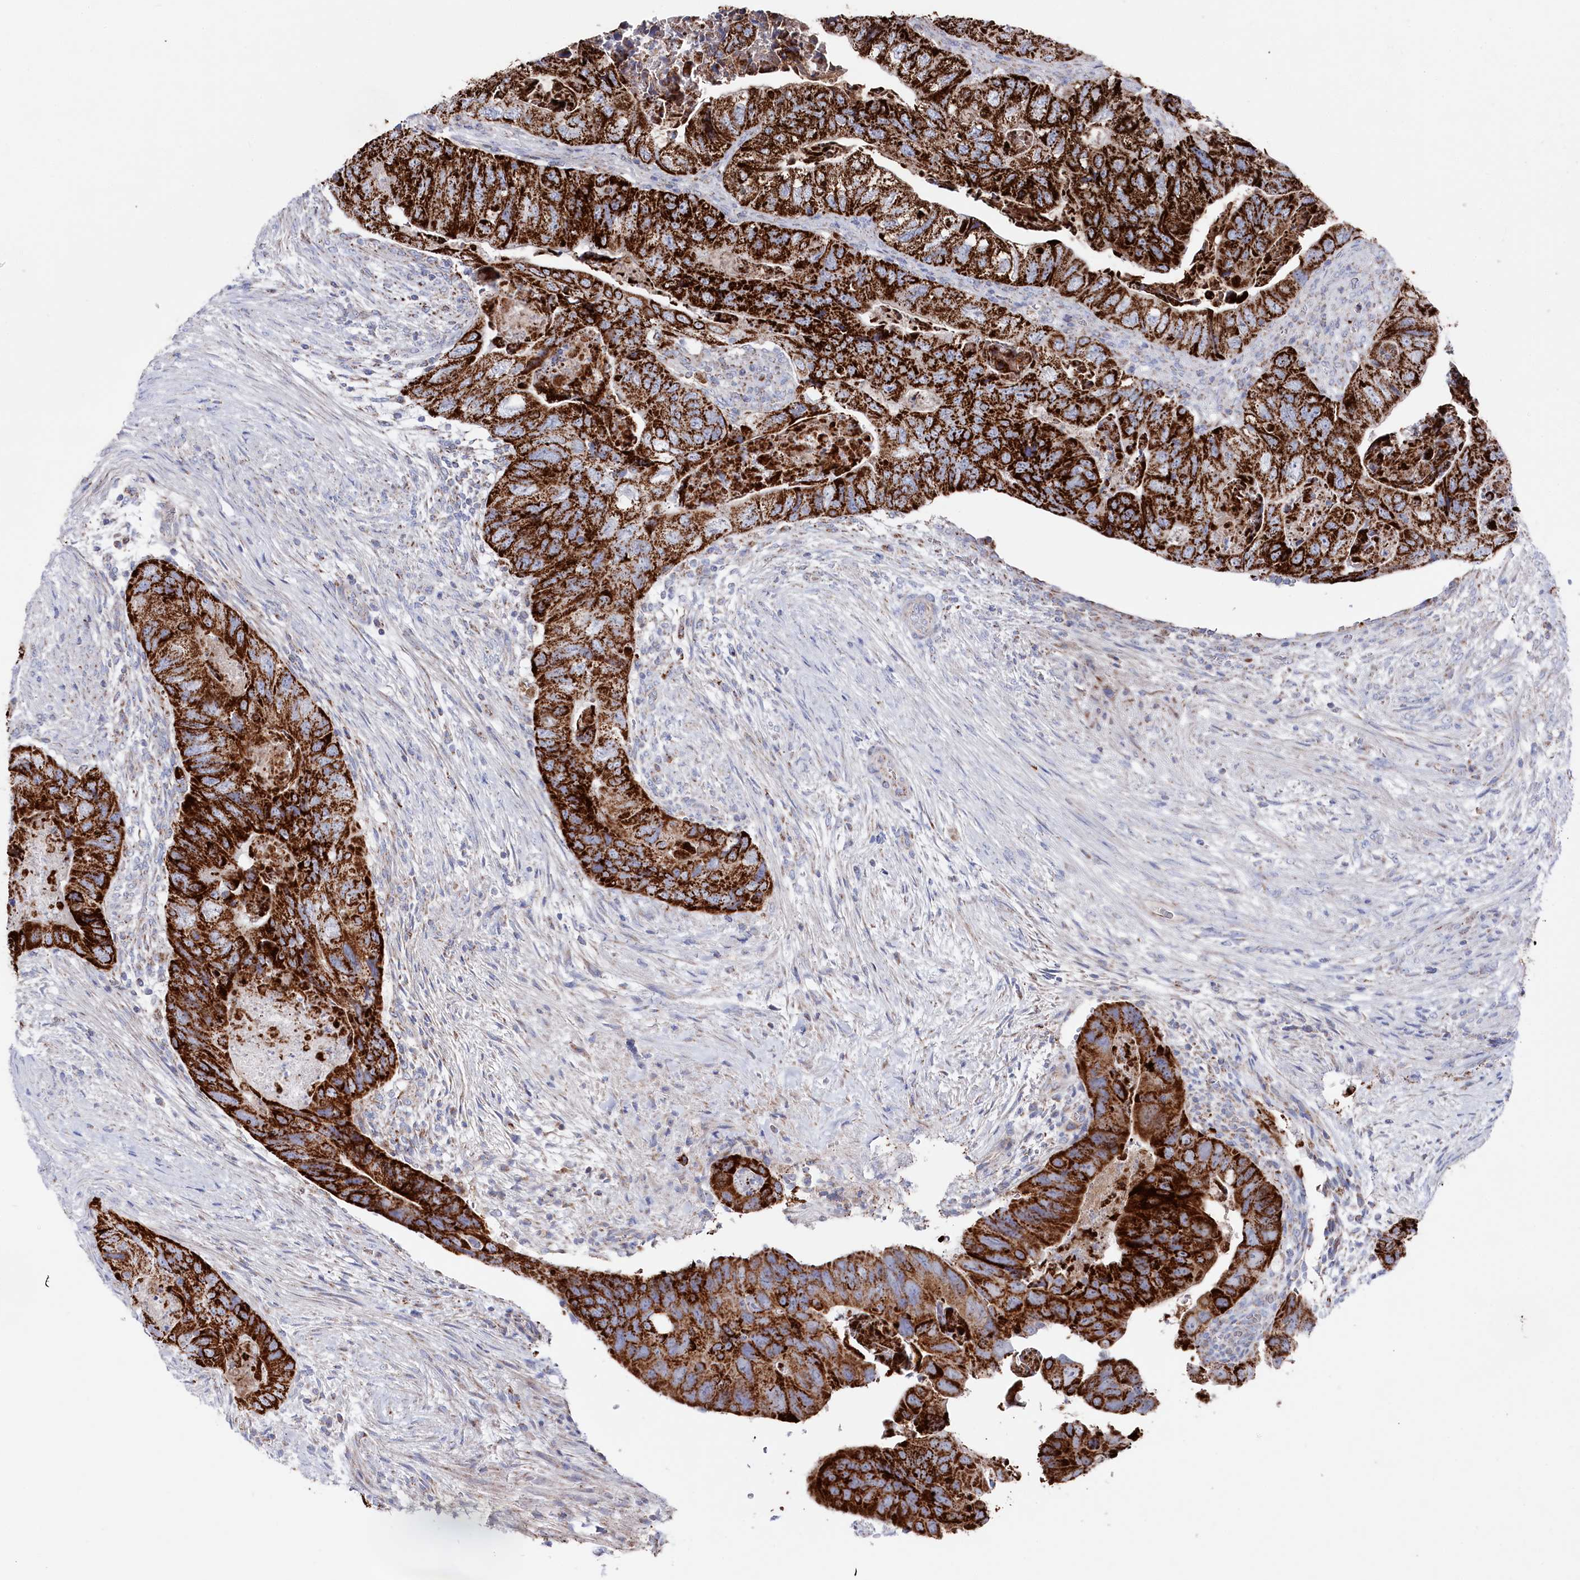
{"staining": {"intensity": "strong", "quantity": ">75%", "location": "cytoplasmic/membranous"}, "tissue": "colorectal cancer", "cell_type": "Tumor cells", "image_type": "cancer", "snomed": [{"axis": "morphology", "description": "Adenocarcinoma, NOS"}, {"axis": "topography", "description": "Rectum"}], "caption": "Approximately >75% of tumor cells in adenocarcinoma (colorectal) display strong cytoplasmic/membranous protein positivity as visualized by brown immunohistochemical staining.", "gene": "GLS2", "patient": {"sex": "male", "age": 63}}